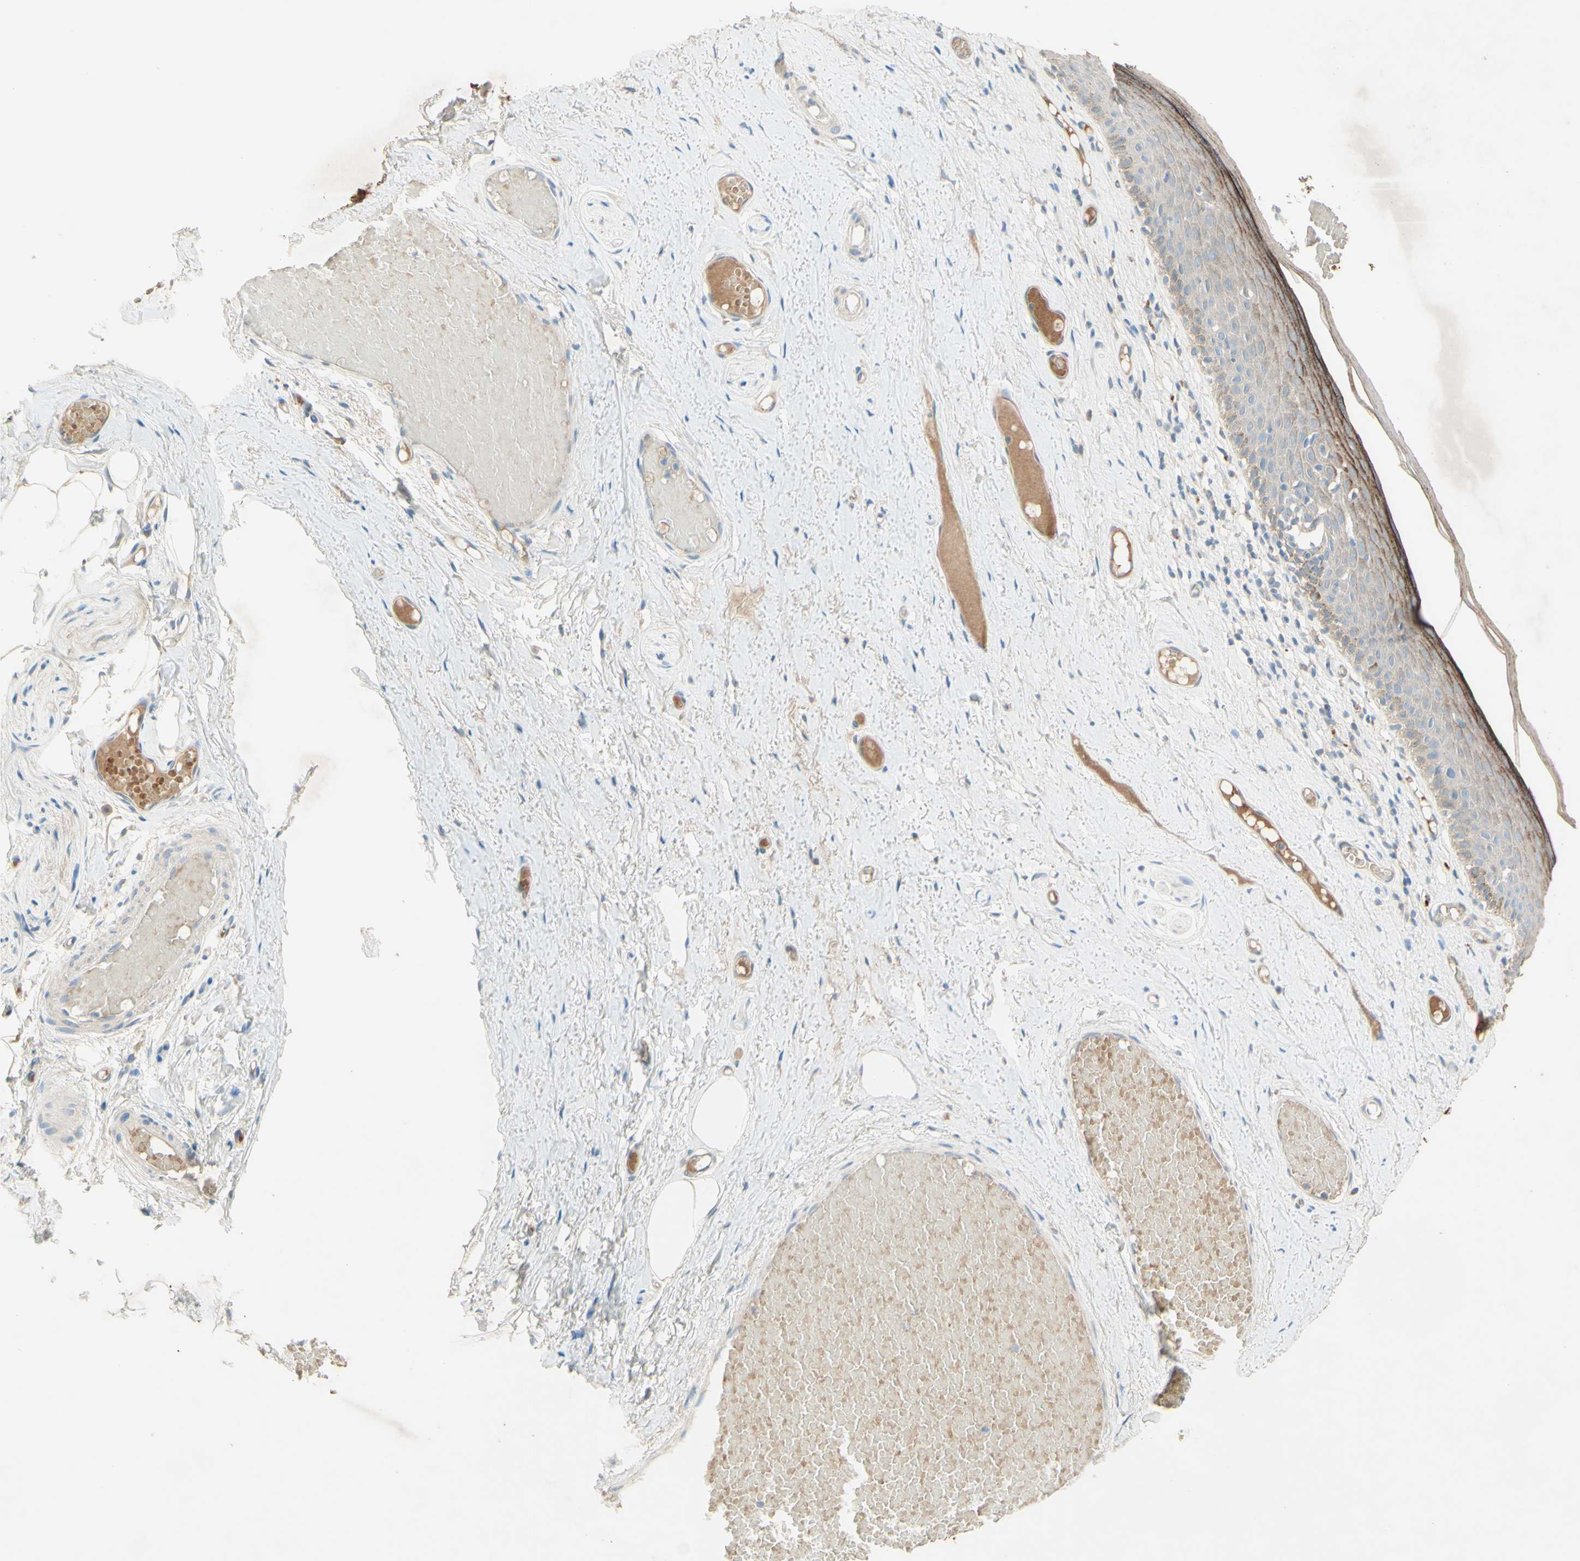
{"staining": {"intensity": "strong", "quantity": "25%-75%", "location": "cytoplasmic/membranous"}, "tissue": "skin", "cell_type": "Epidermal cells", "image_type": "normal", "snomed": [{"axis": "morphology", "description": "Normal tissue, NOS"}, {"axis": "topography", "description": "Vulva"}], "caption": "The photomicrograph reveals immunohistochemical staining of normal skin. There is strong cytoplasmic/membranous staining is appreciated in about 25%-75% of epidermal cells.", "gene": "IL2", "patient": {"sex": "female", "age": 54}}